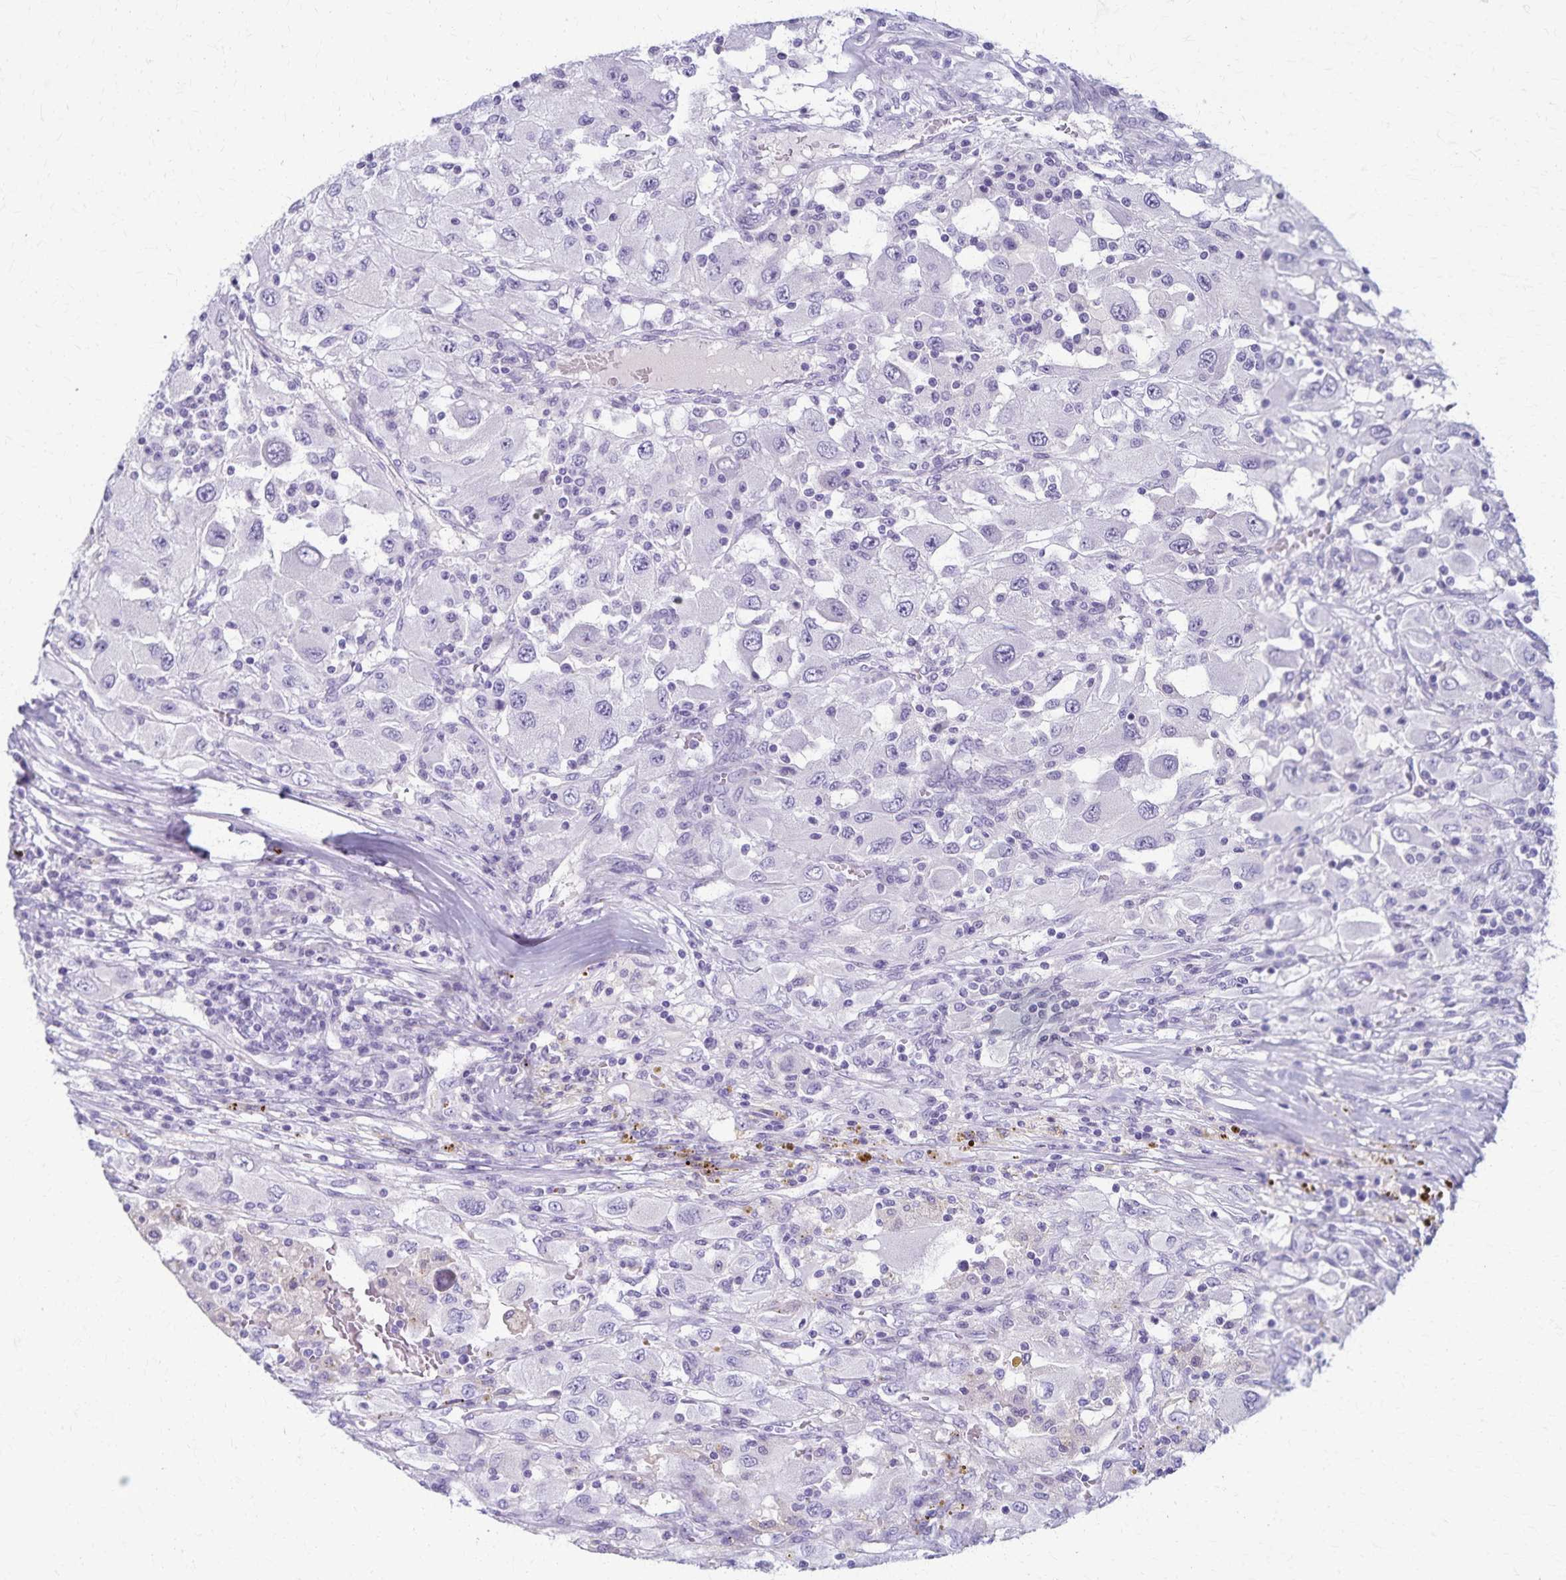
{"staining": {"intensity": "negative", "quantity": "none", "location": "none"}, "tissue": "renal cancer", "cell_type": "Tumor cells", "image_type": "cancer", "snomed": [{"axis": "morphology", "description": "Adenocarcinoma, NOS"}, {"axis": "topography", "description": "Kidney"}], "caption": "An IHC histopathology image of adenocarcinoma (renal) is shown. There is no staining in tumor cells of adenocarcinoma (renal).", "gene": "TMEM60", "patient": {"sex": "female", "age": 67}}